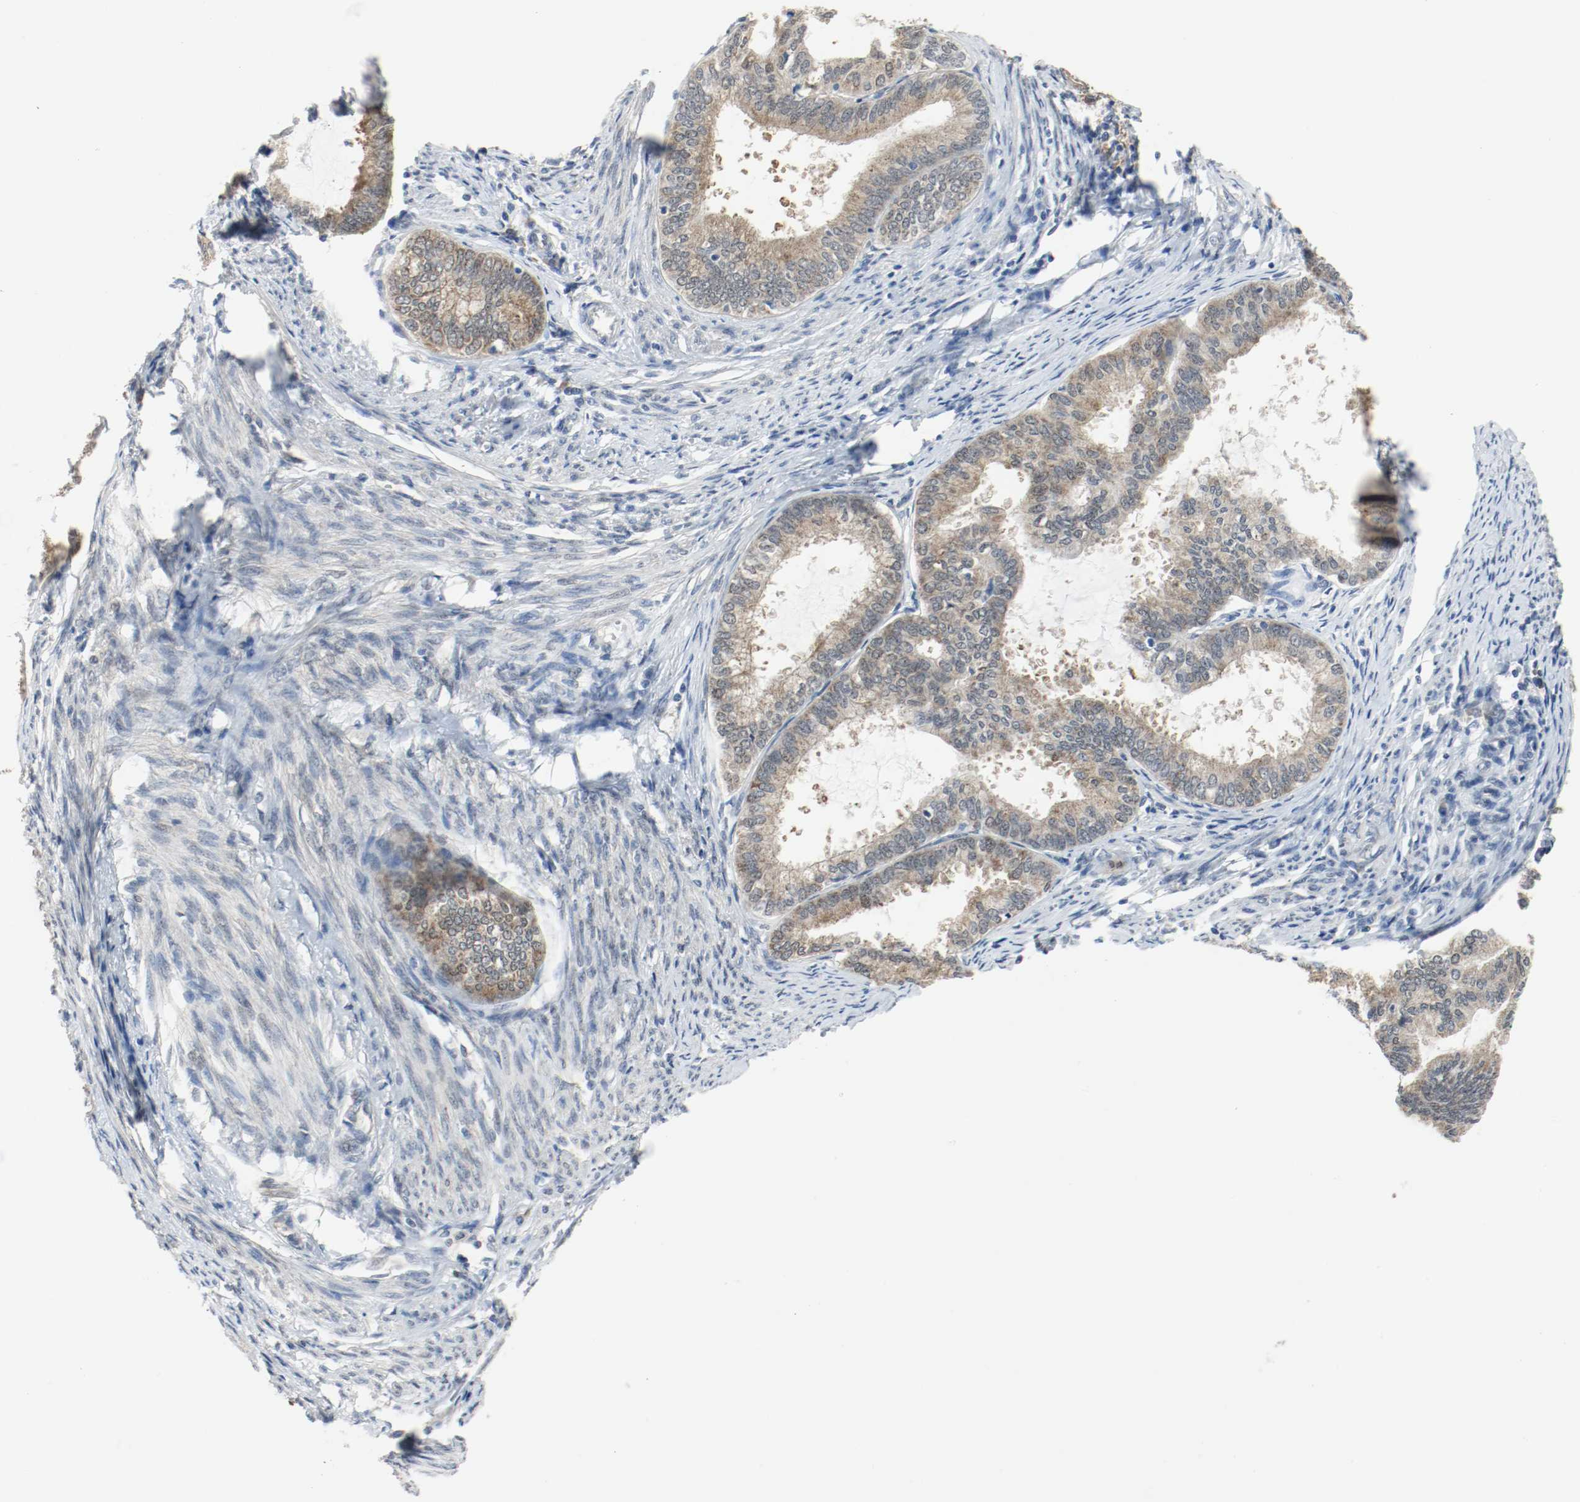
{"staining": {"intensity": "weak", "quantity": ">75%", "location": "cytoplasmic/membranous"}, "tissue": "endometrial cancer", "cell_type": "Tumor cells", "image_type": "cancer", "snomed": [{"axis": "morphology", "description": "Adenocarcinoma, NOS"}, {"axis": "topography", "description": "Endometrium"}], "caption": "Adenocarcinoma (endometrial) stained with DAB IHC shows low levels of weak cytoplasmic/membranous staining in approximately >75% of tumor cells.", "gene": "PPME1", "patient": {"sex": "female", "age": 86}}